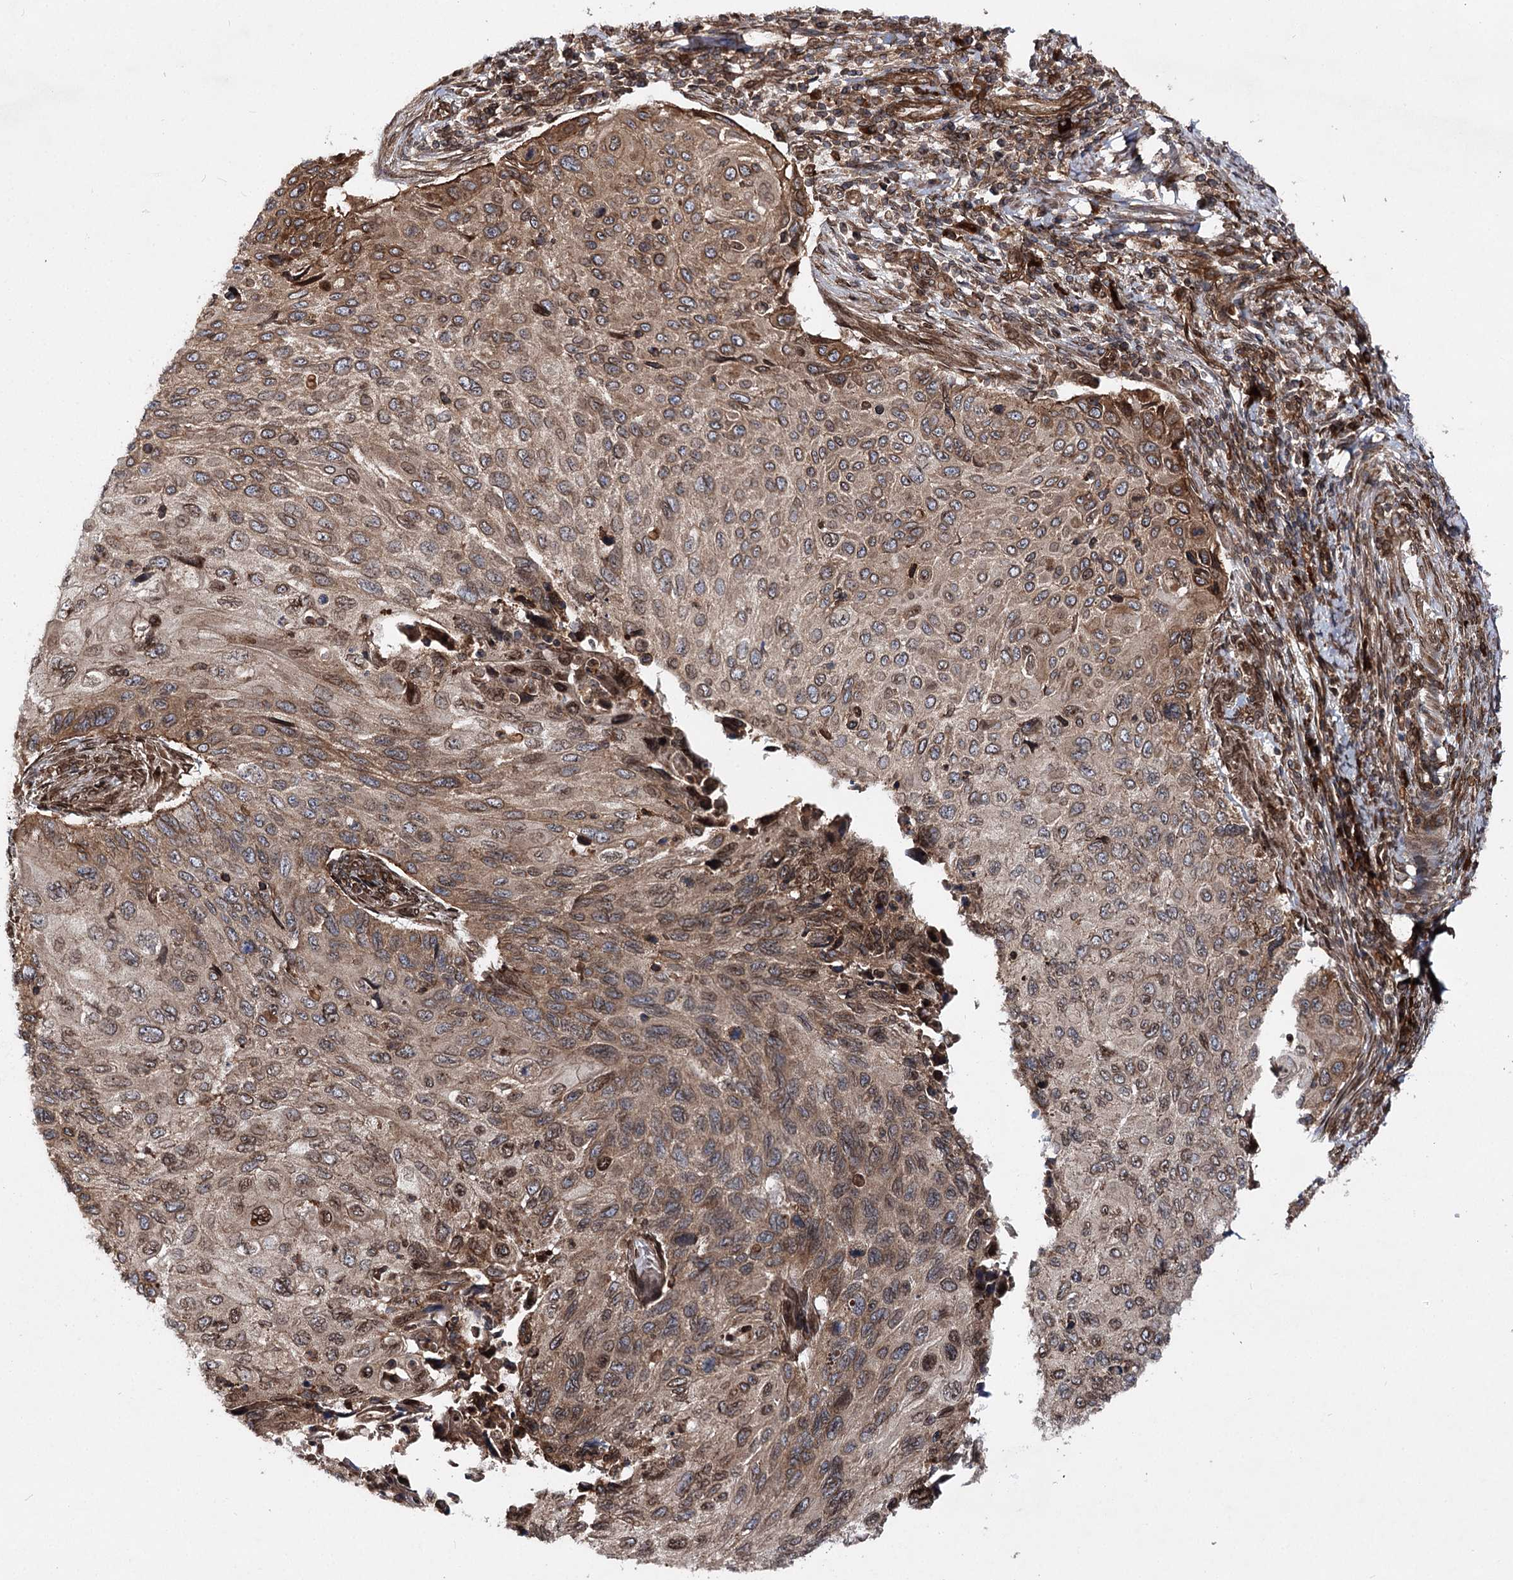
{"staining": {"intensity": "moderate", "quantity": "25%-75%", "location": "cytoplasmic/membranous,nuclear"}, "tissue": "cervical cancer", "cell_type": "Tumor cells", "image_type": "cancer", "snomed": [{"axis": "morphology", "description": "Squamous cell carcinoma, NOS"}, {"axis": "topography", "description": "Cervix"}], "caption": "Protein expression by immunohistochemistry reveals moderate cytoplasmic/membranous and nuclear staining in about 25%-75% of tumor cells in cervical squamous cell carcinoma.", "gene": "FGFR1OP2", "patient": {"sex": "female", "age": 70}}